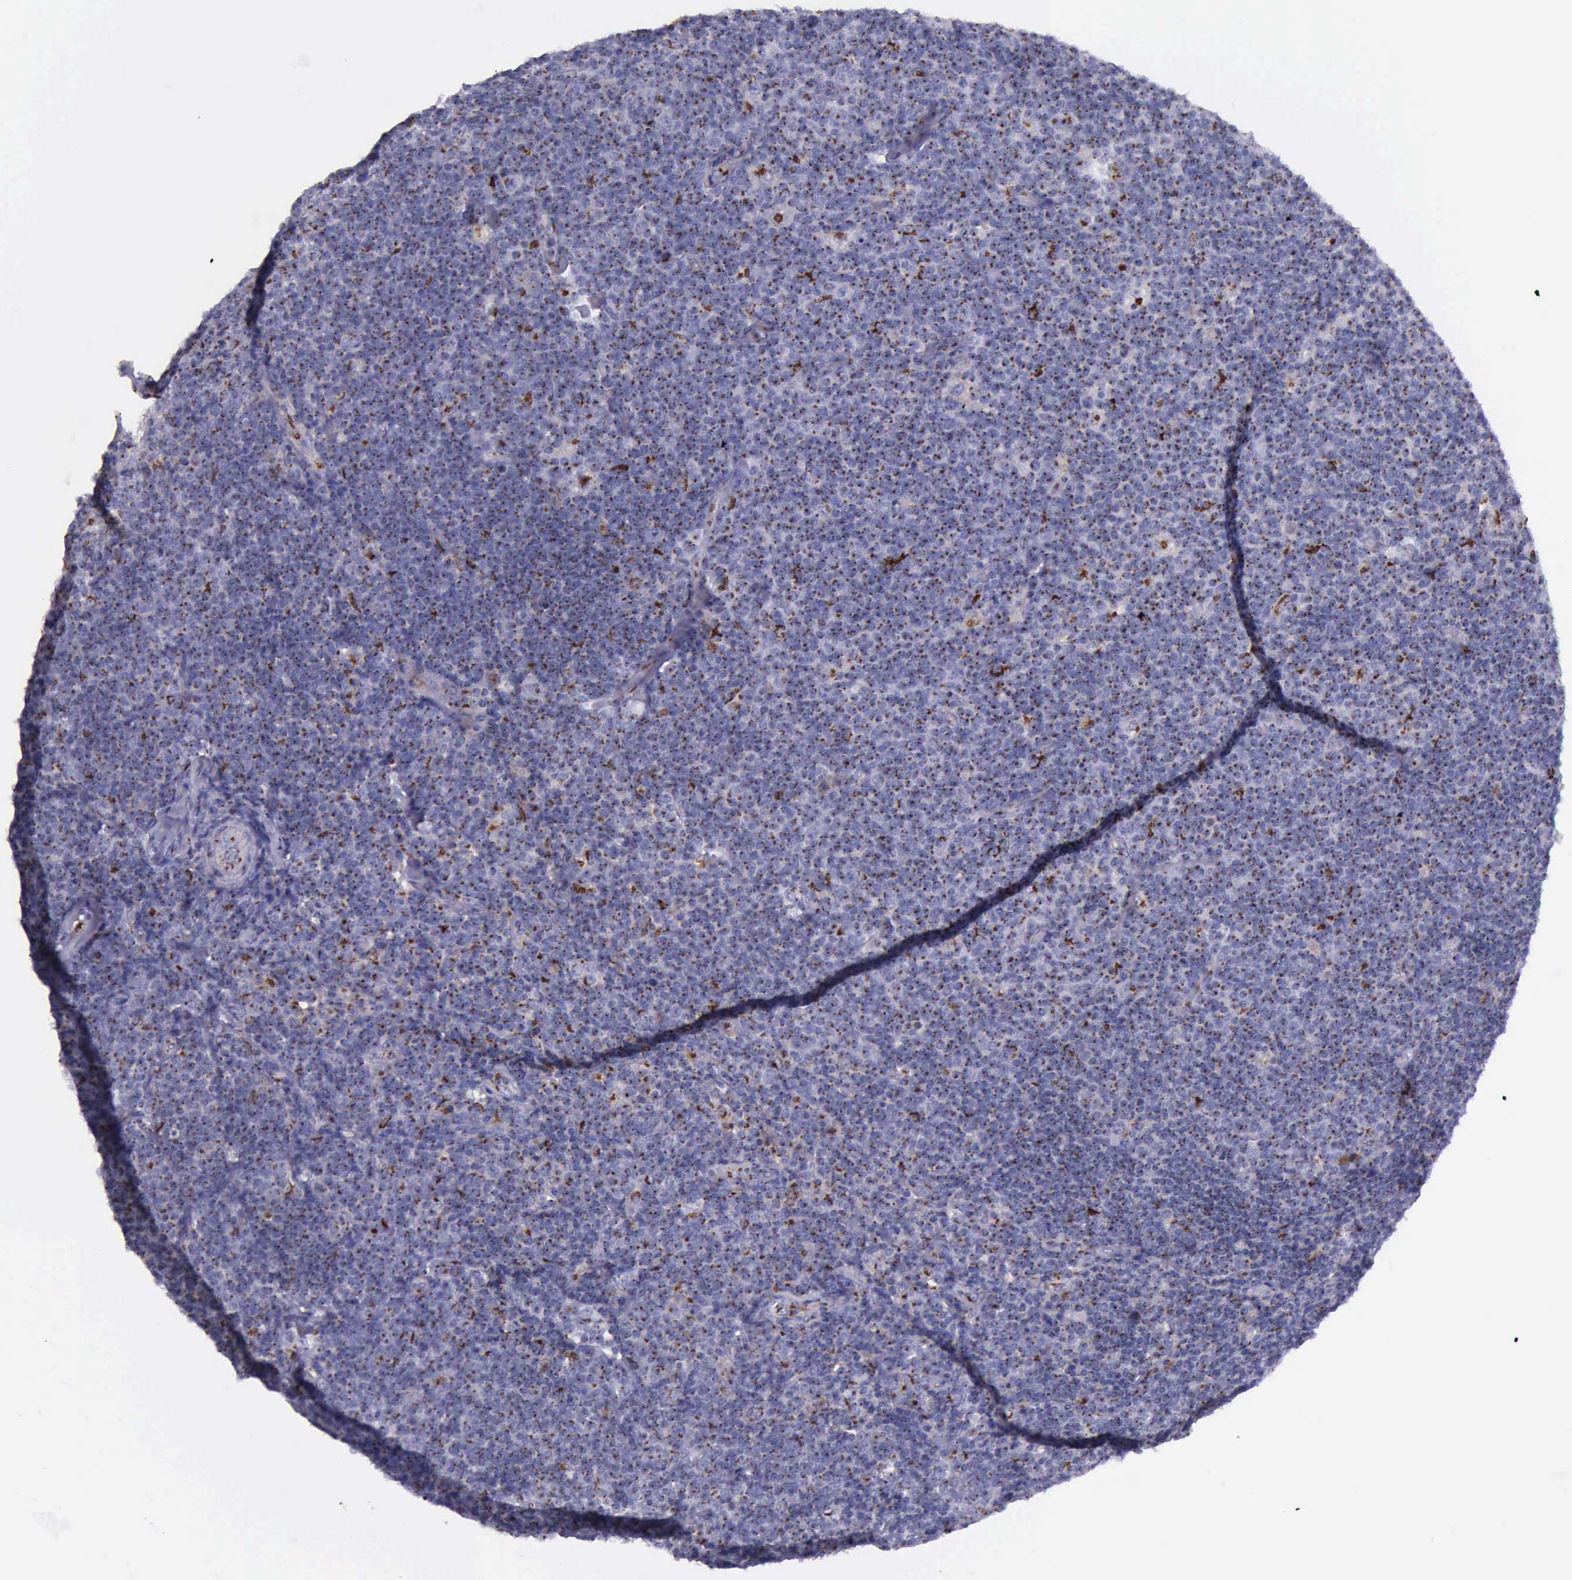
{"staining": {"intensity": "strong", "quantity": ">75%", "location": "cytoplasmic/membranous"}, "tissue": "lymphoma", "cell_type": "Tumor cells", "image_type": "cancer", "snomed": [{"axis": "morphology", "description": "Malignant lymphoma, non-Hodgkin's type, Low grade"}, {"axis": "topography", "description": "Lymph node"}], "caption": "The immunohistochemical stain highlights strong cytoplasmic/membranous staining in tumor cells of lymphoma tissue.", "gene": "GOLGA5", "patient": {"sex": "male", "age": 74}}